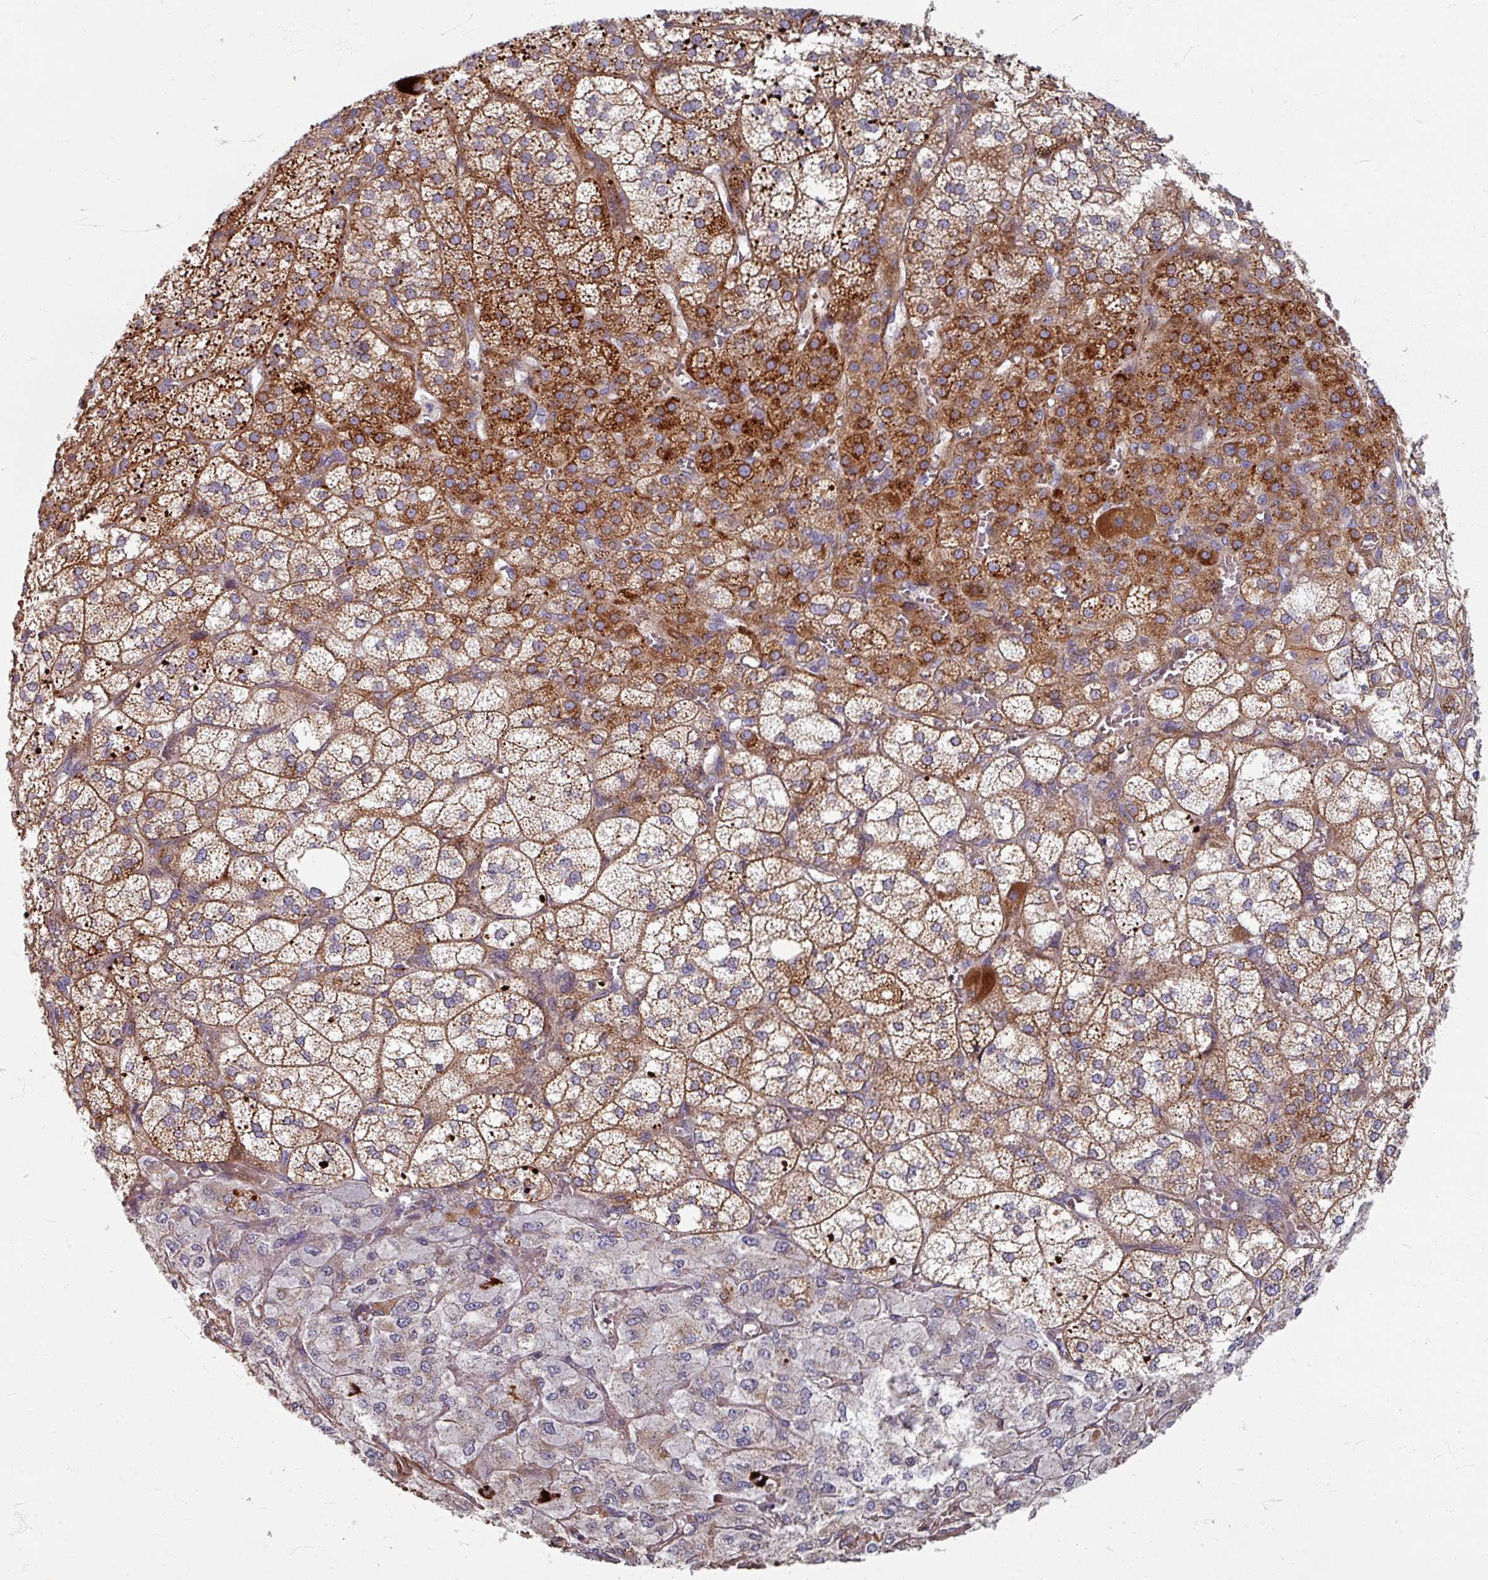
{"staining": {"intensity": "strong", "quantity": "25%-75%", "location": "cytoplasmic/membranous"}, "tissue": "adrenal gland", "cell_type": "Glandular cells", "image_type": "normal", "snomed": [{"axis": "morphology", "description": "Normal tissue, NOS"}, {"axis": "topography", "description": "Adrenal gland"}], "caption": "Immunohistochemistry (IHC) (DAB (3,3'-diaminobenzidine)) staining of normal human adrenal gland displays strong cytoplasmic/membranous protein expression in approximately 25%-75% of glandular cells. (Stains: DAB in brown, nuclei in blue, Microscopy: brightfield microscopy at high magnification).", "gene": "GABARAPL1", "patient": {"sex": "female", "age": 60}}